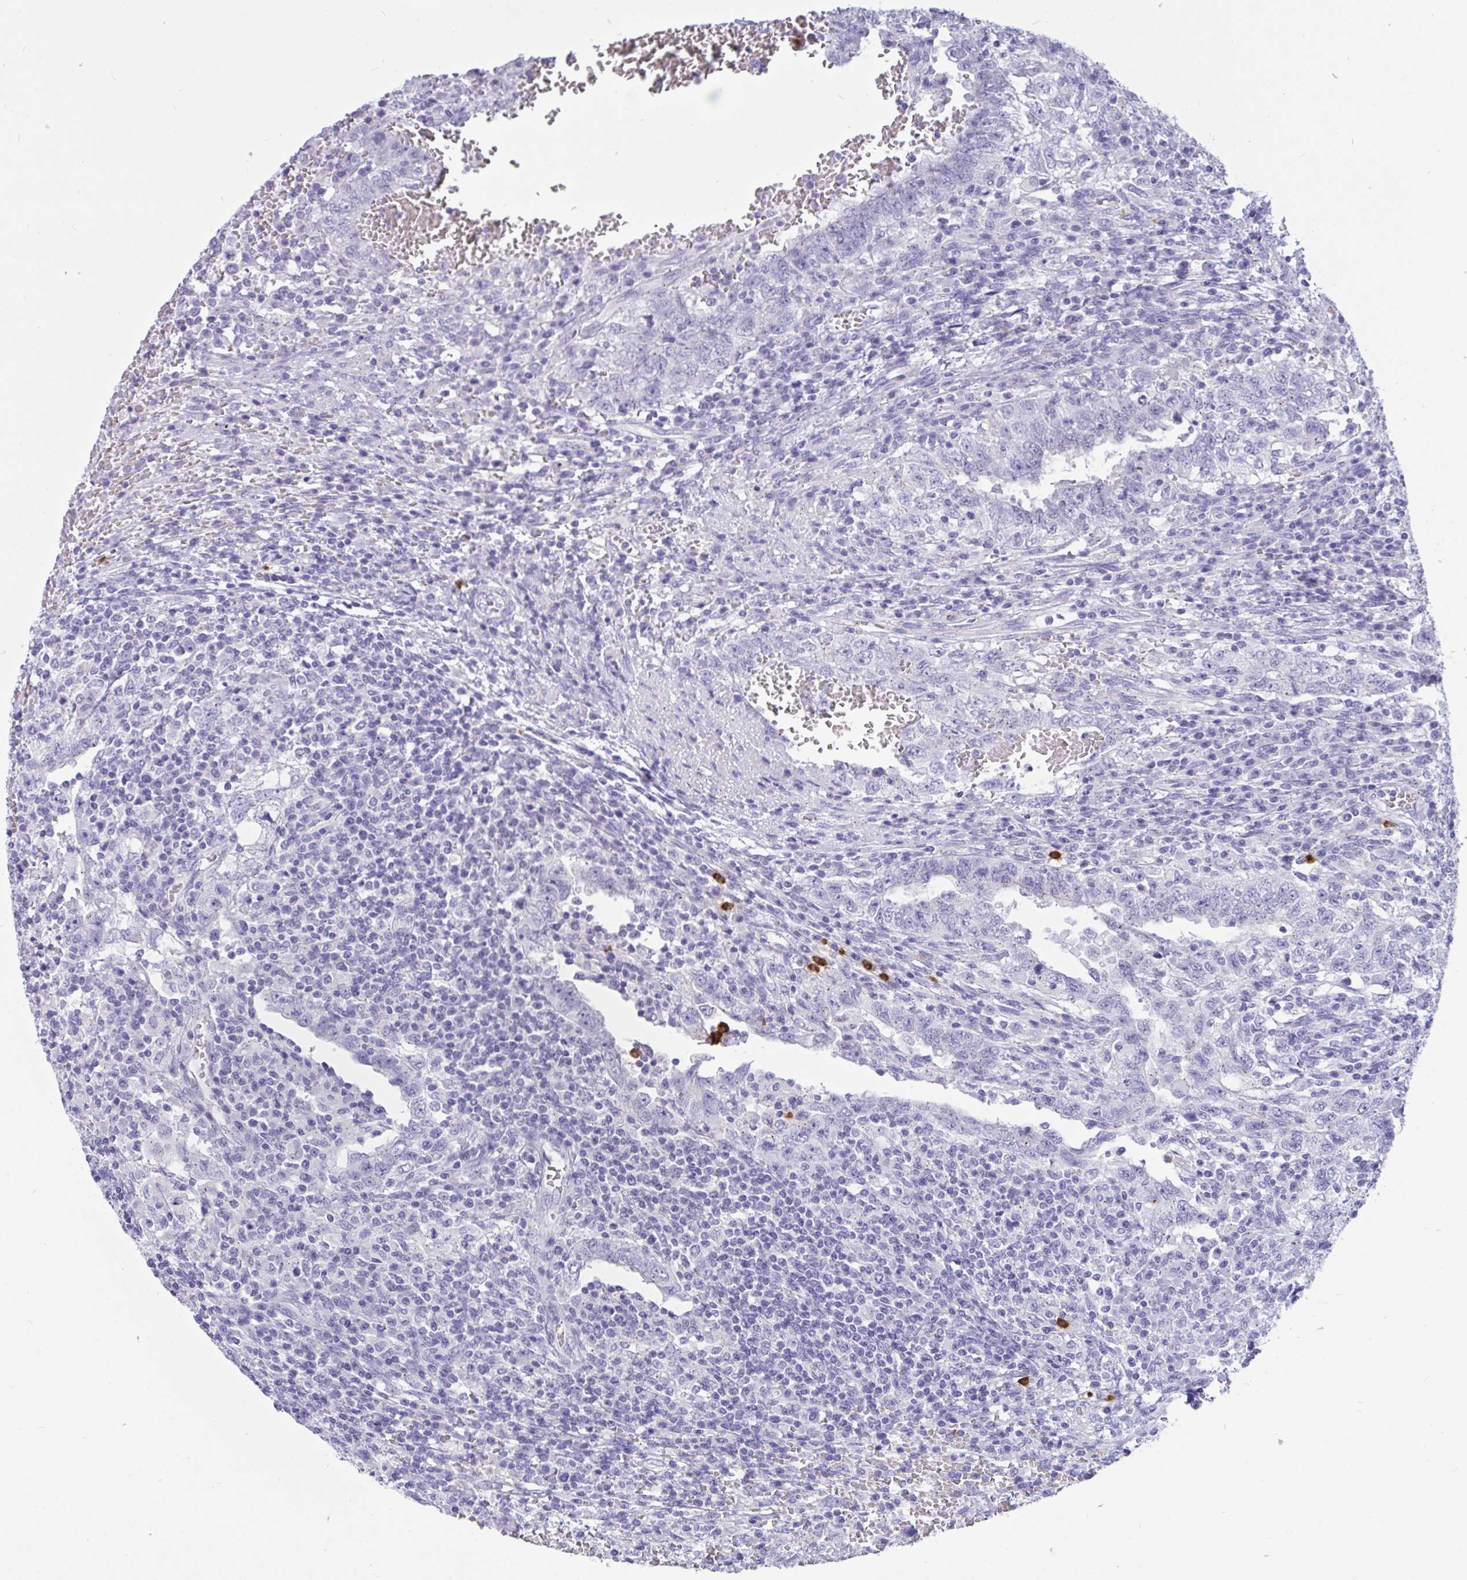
{"staining": {"intensity": "negative", "quantity": "none", "location": "none"}, "tissue": "testis cancer", "cell_type": "Tumor cells", "image_type": "cancer", "snomed": [{"axis": "morphology", "description": "Carcinoma, Embryonal, NOS"}, {"axis": "topography", "description": "Testis"}], "caption": "Photomicrograph shows no significant protein expression in tumor cells of testis cancer (embryonal carcinoma). (DAB (3,3'-diaminobenzidine) IHC visualized using brightfield microscopy, high magnification).", "gene": "RNASE3", "patient": {"sex": "male", "age": 26}}